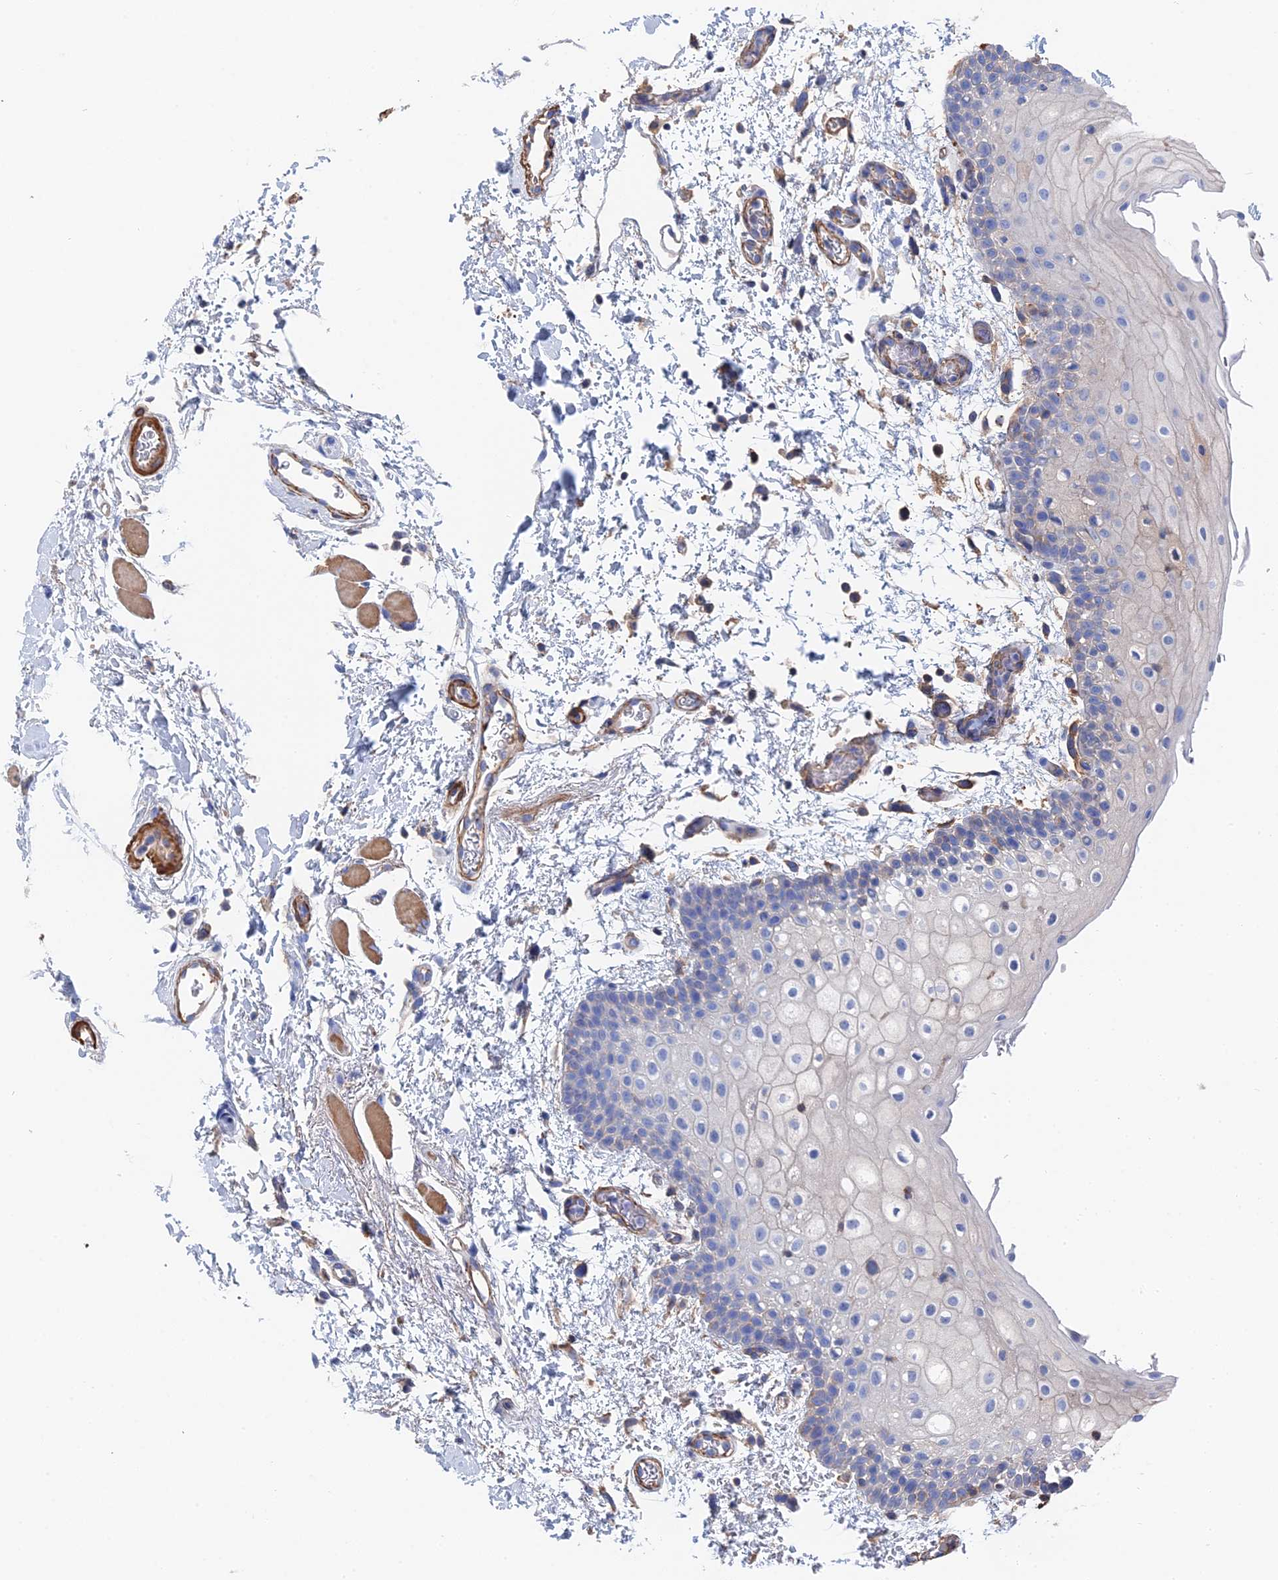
{"staining": {"intensity": "negative", "quantity": "none", "location": "none"}, "tissue": "oral mucosa", "cell_type": "Squamous epithelial cells", "image_type": "normal", "snomed": [{"axis": "morphology", "description": "Normal tissue, NOS"}, {"axis": "topography", "description": "Oral tissue"}], "caption": "Image shows no protein staining in squamous epithelial cells of benign oral mucosa.", "gene": "STRA6", "patient": {"sex": "male", "age": 62}}